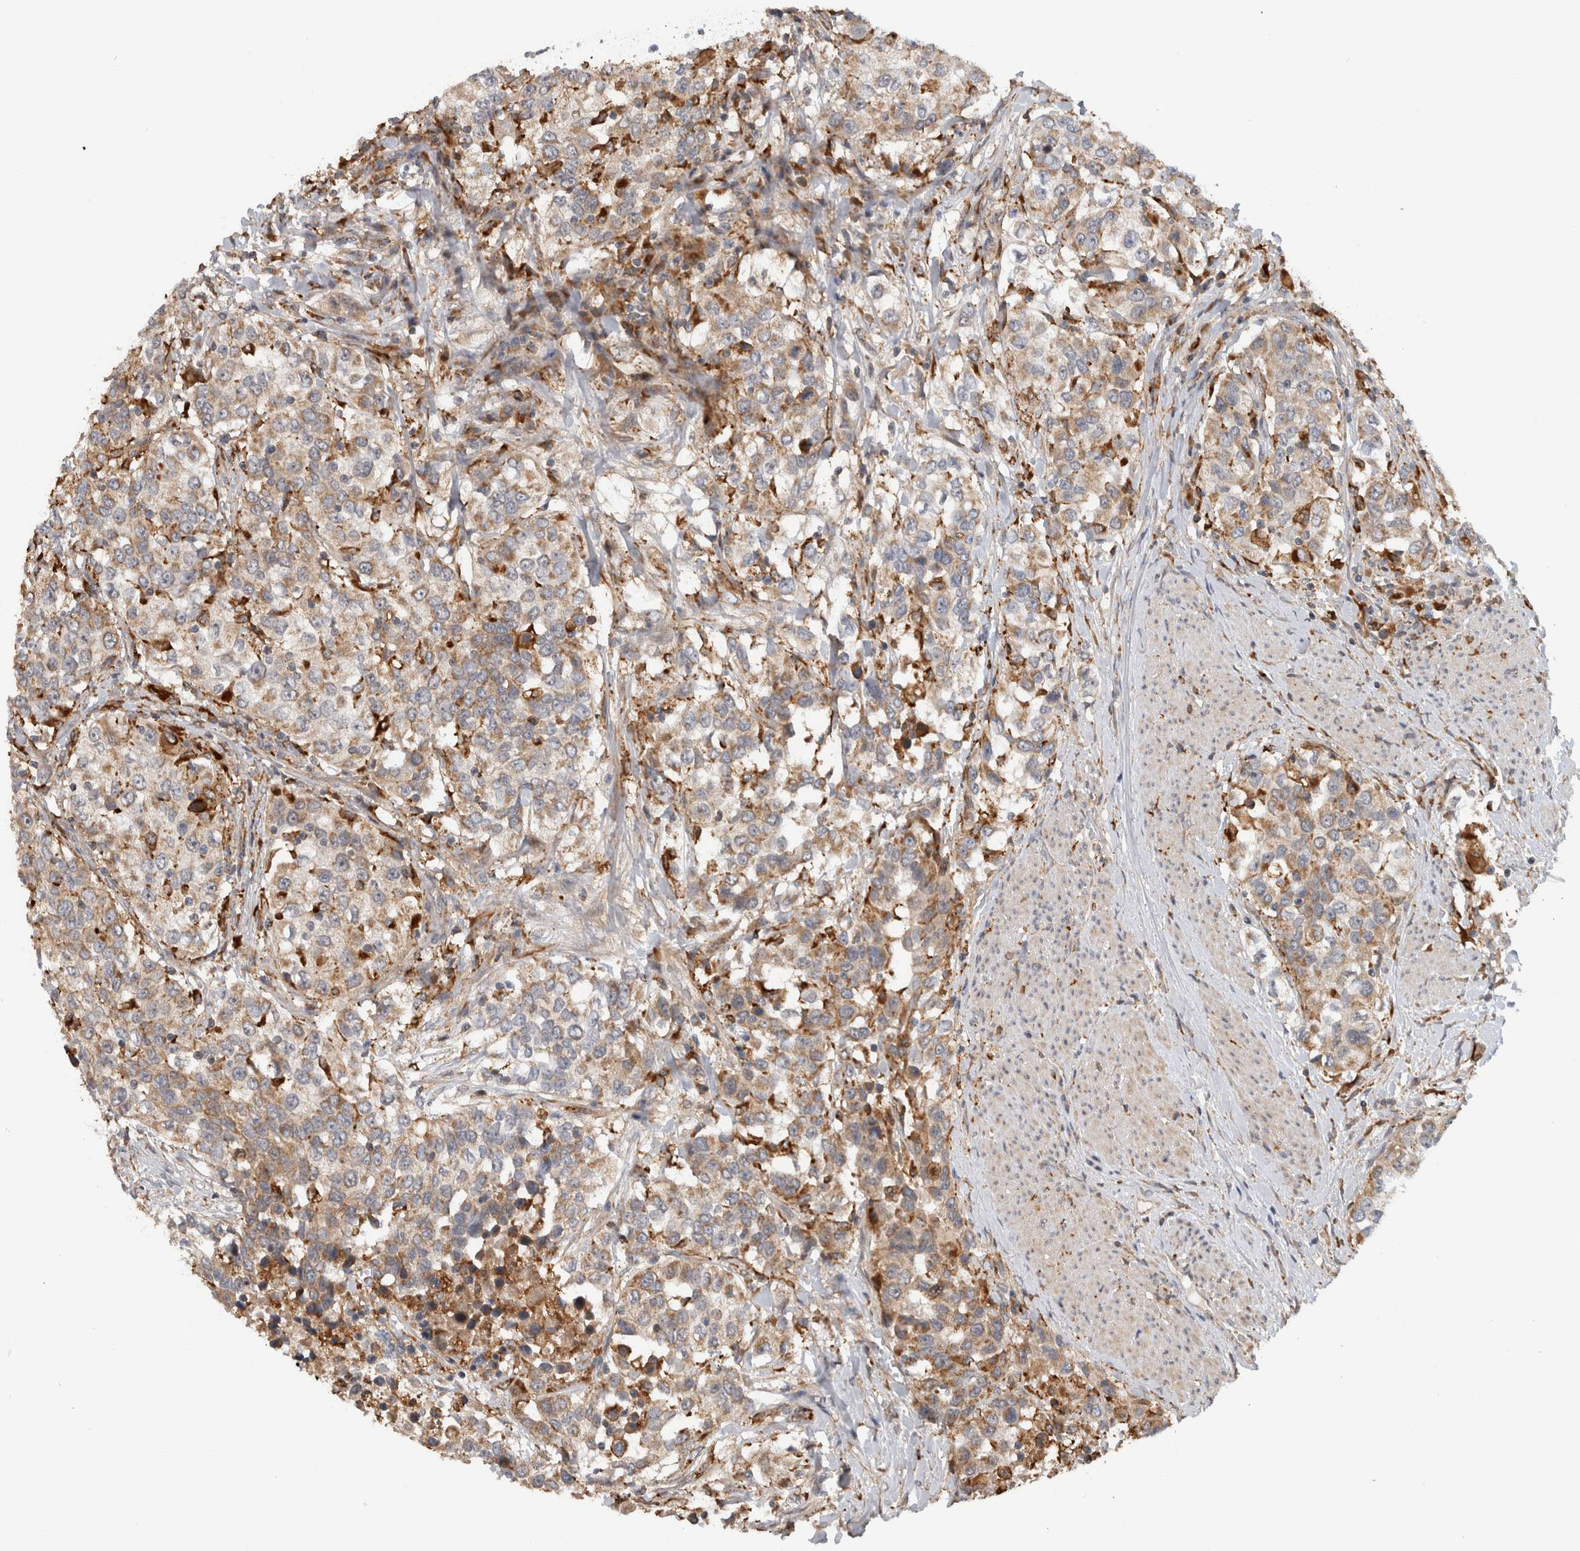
{"staining": {"intensity": "weak", "quantity": ">75%", "location": "cytoplasmic/membranous"}, "tissue": "urothelial cancer", "cell_type": "Tumor cells", "image_type": "cancer", "snomed": [{"axis": "morphology", "description": "Urothelial carcinoma, High grade"}, {"axis": "topography", "description": "Urinary bladder"}], "caption": "Approximately >75% of tumor cells in human high-grade urothelial carcinoma demonstrate weak cytoplasmic/membranous protein expression as visualized by brown immunohistochemical staining.", "gene": "ADGRL3", "patient": {"sex": "female", "age": 80}}